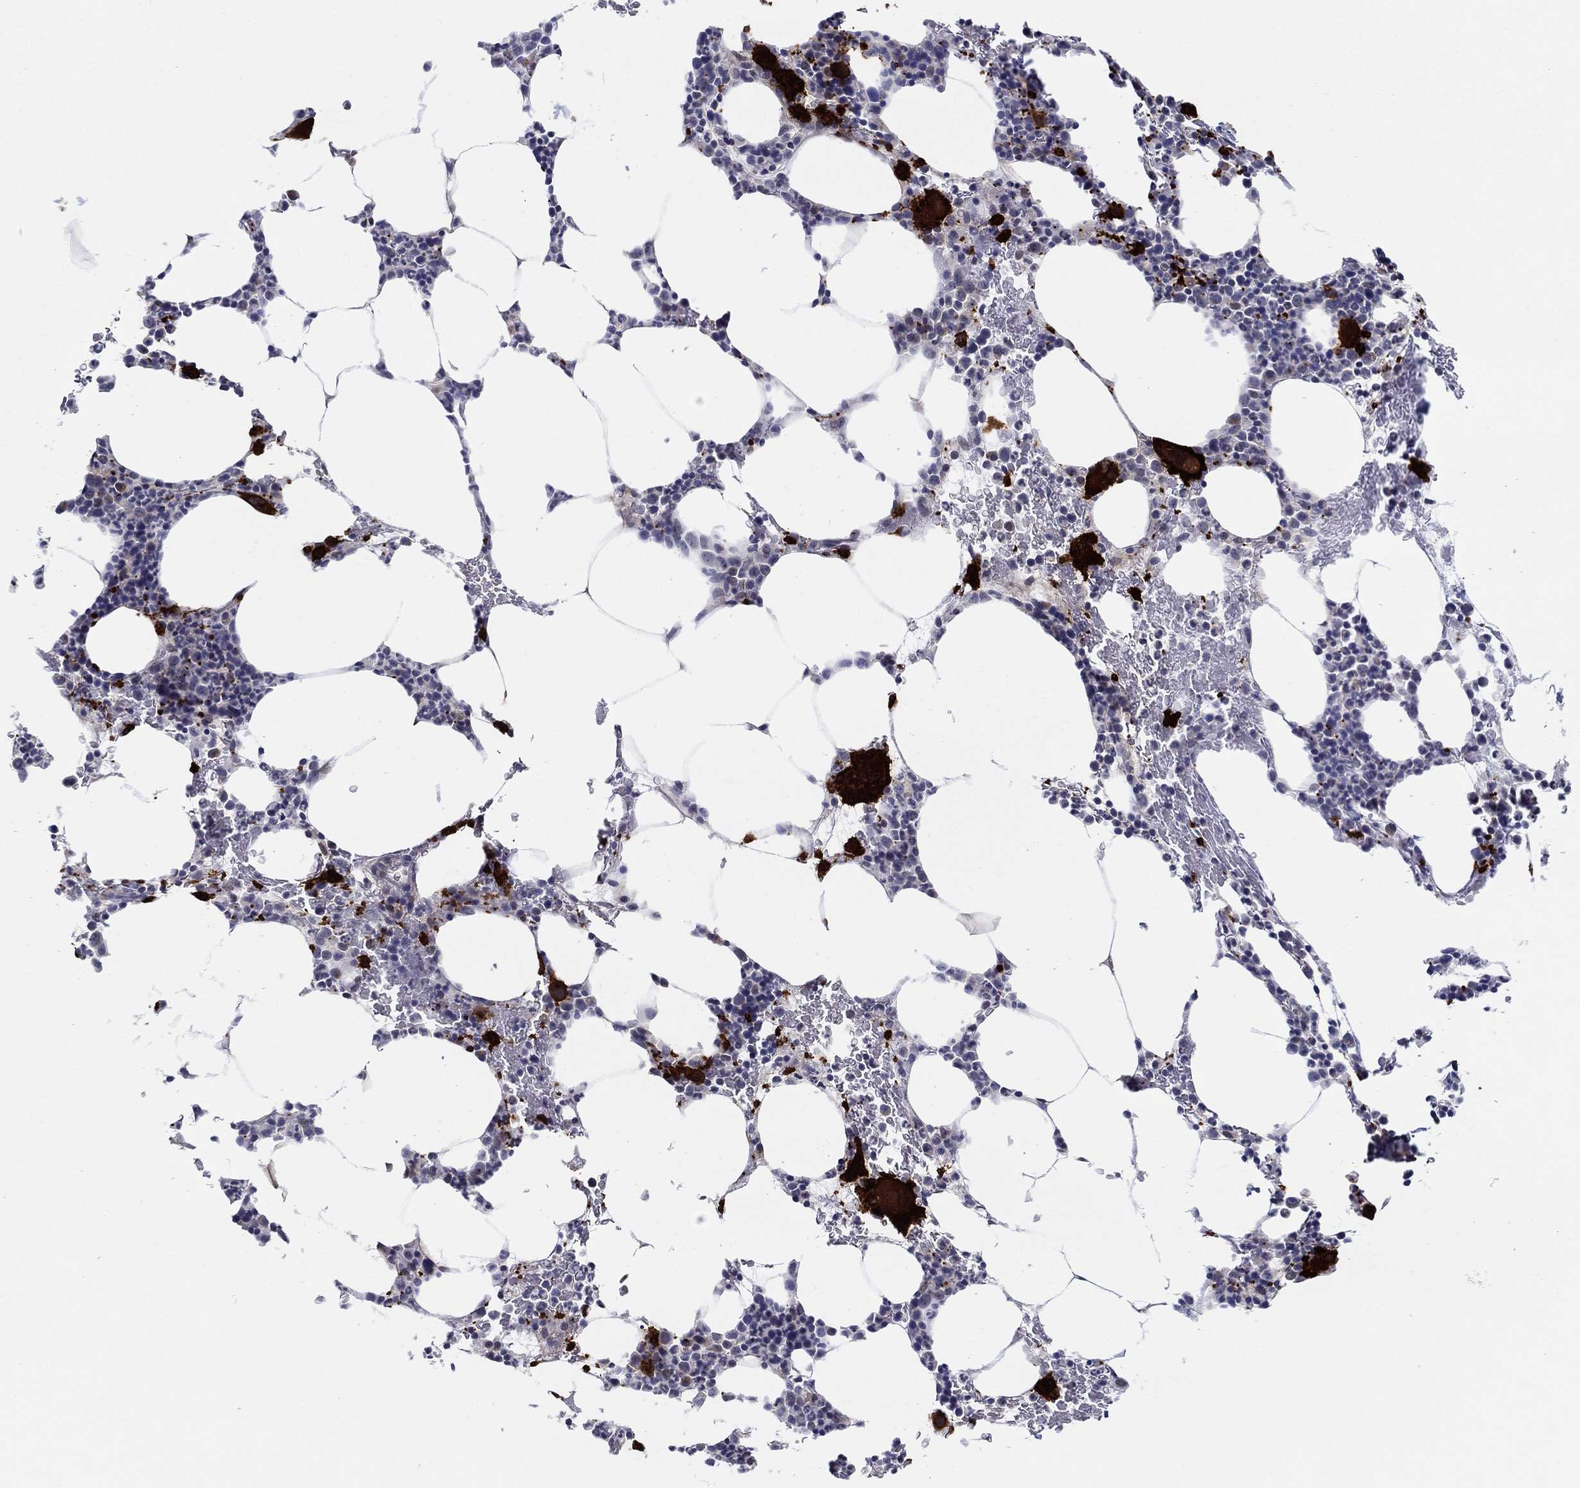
{"staining": {"intensity": "strong", "quantity": "<25%", "location": "cytoplasmic/membranous"}, "tissue": "bone marrow", "cell_type": "Hematopoietic cells", "image_type": "normal", "snomed": [{"axis": "morphology", "description": "Normal tissue, NOS"}, {"axis": "topography", "description": "Bone marrow"}], "caption": "An immunohistochemistry histopathology image of benign tissue is shown. Protein staining in brown labels strong cytoplasmic/membranous positivity in bone marrow within hematopoietic cells. Immunohistochemistry stains the protein of interest in brown and the nuclei are stained blue.", "gene": "ALOX12", "patient": {"sex": "male", "age": 83}}